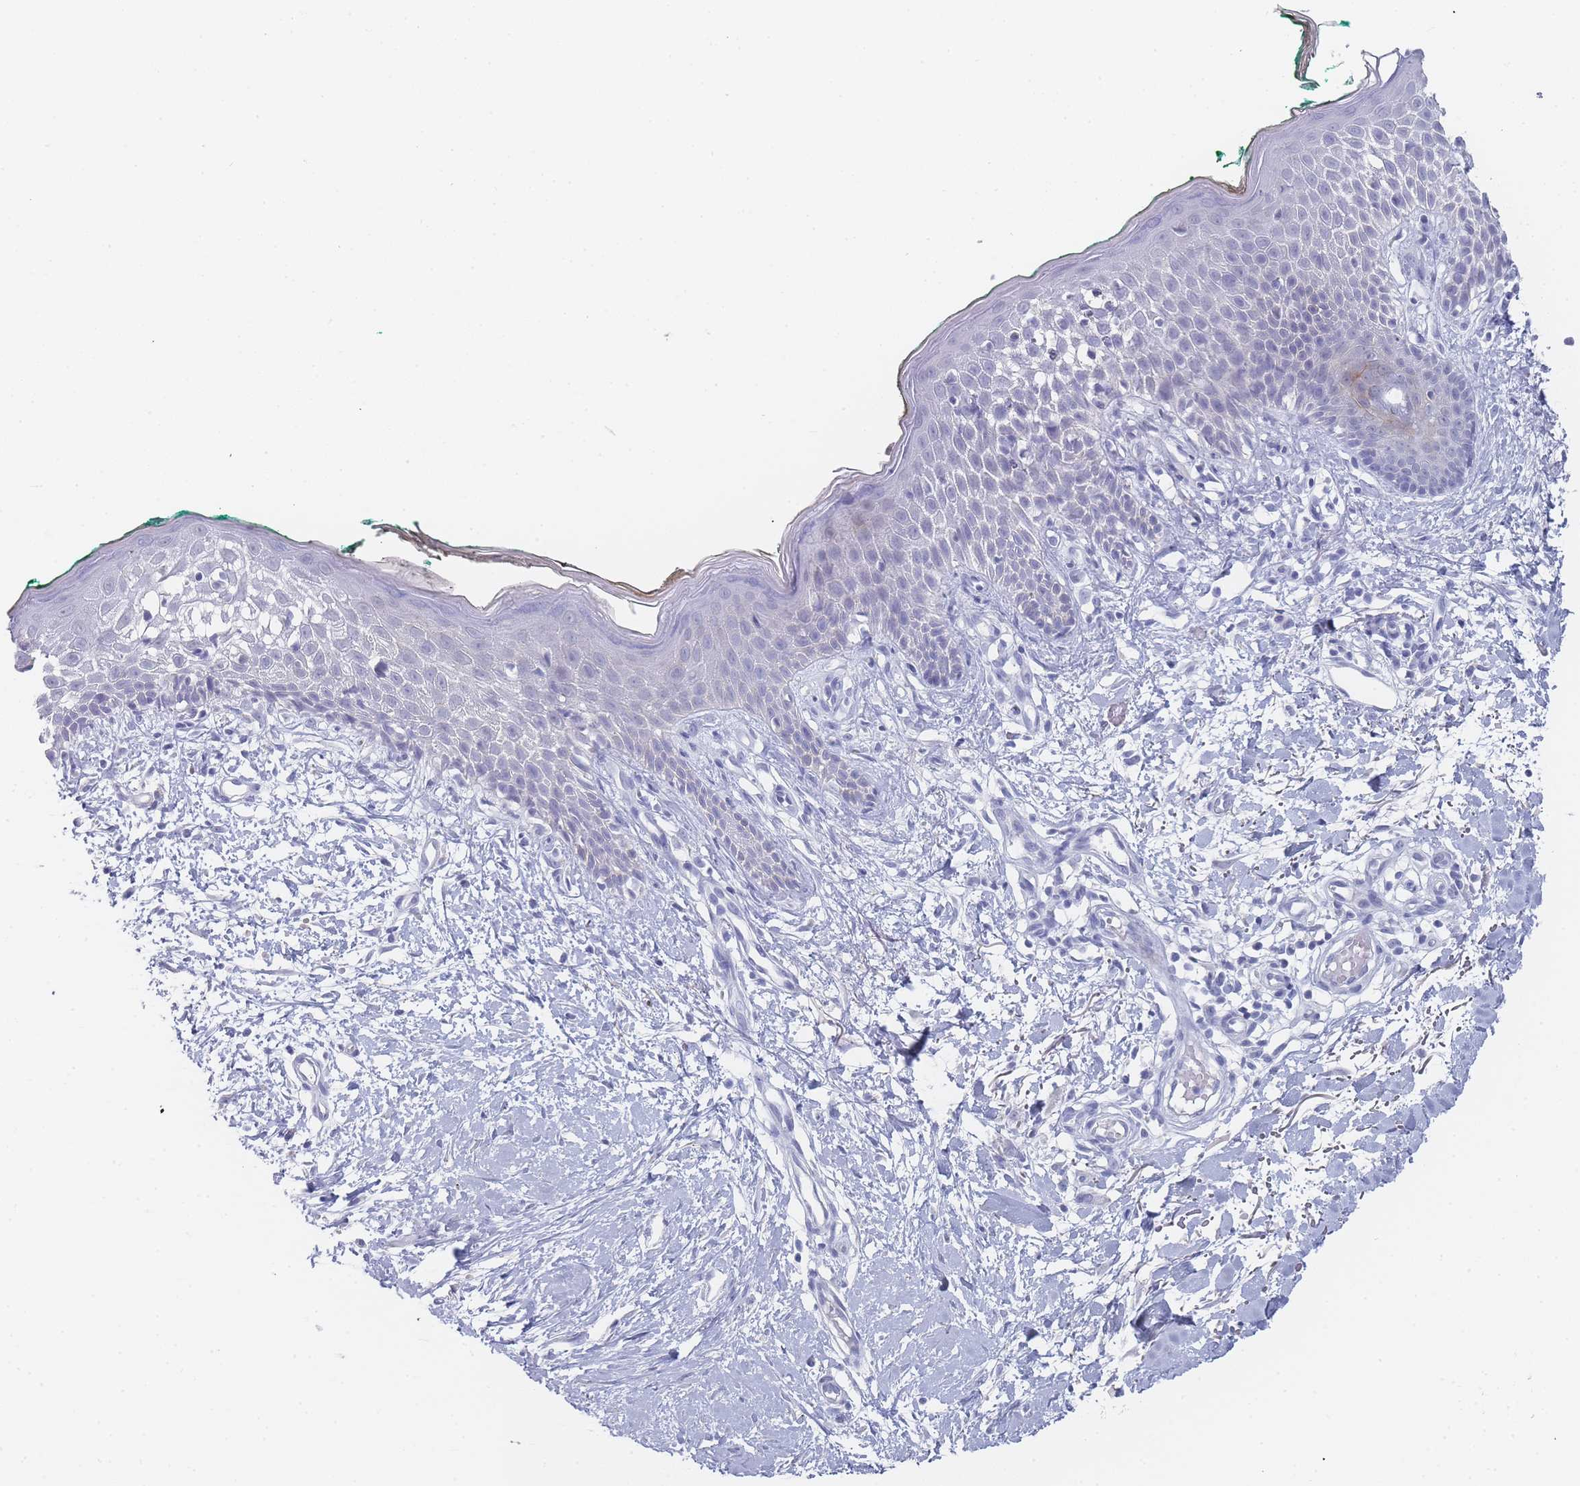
{"staining": {"intensity": "negative", "quantity": "none", "location": "none"}, "tissue": "skin", "cell_type": "Fibroblasts", "image_type": "normal", "snomed": [{"axis": "morphology", "description": "Normal tissue, NOS"}, {"axis": "morphology", "description": "Malignant melanoma, NOS"}, {"axis": "topography", "description": "Skin"}], "caption": "A histopathology image of human skin is negative for staining in fibroblasts. (IHC, brightfield microscopy, high magnification).", "gene": "IMPG1", "patient": {"sex": "male", "age": 62}}